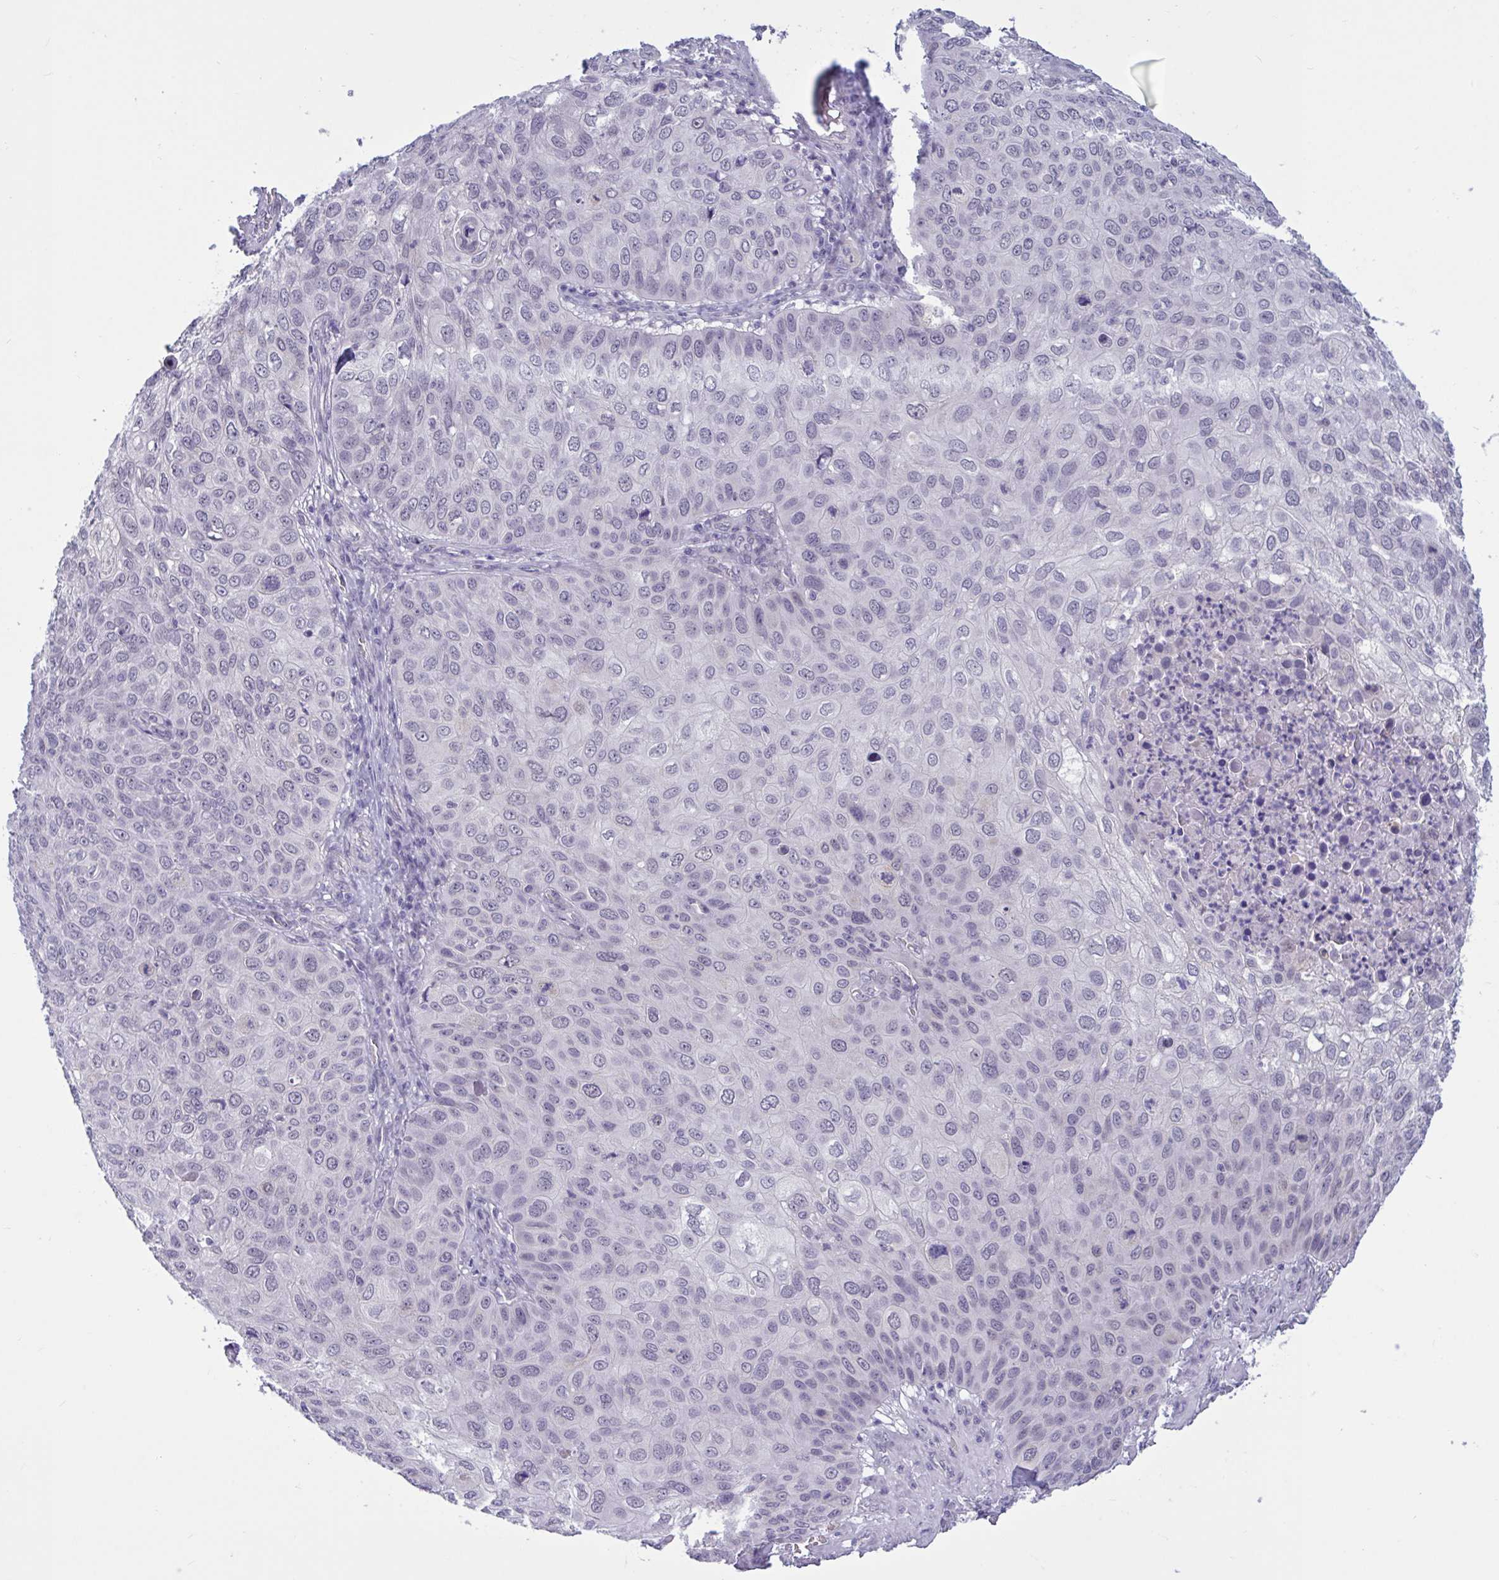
{"staining": {"intensity": "negative", "quantity": "none", "location": "none"}, "tissue": "skin cancer", "cell_type": "Tumor cells", "image_type": "cancer", "snomed": [{"axis": "morphology", "description": "Squamous cell carcinoma, NOS"}, {"axis": "topography", "description": "Skin"}], "caption": "This is an immunohistochemistry photomicrograph of human skin cancer (squamous cell carcinoma). There is no staining in tumor cells.", "gene": "CNGB3", "patient": {"sex": "male", "age": 87}}